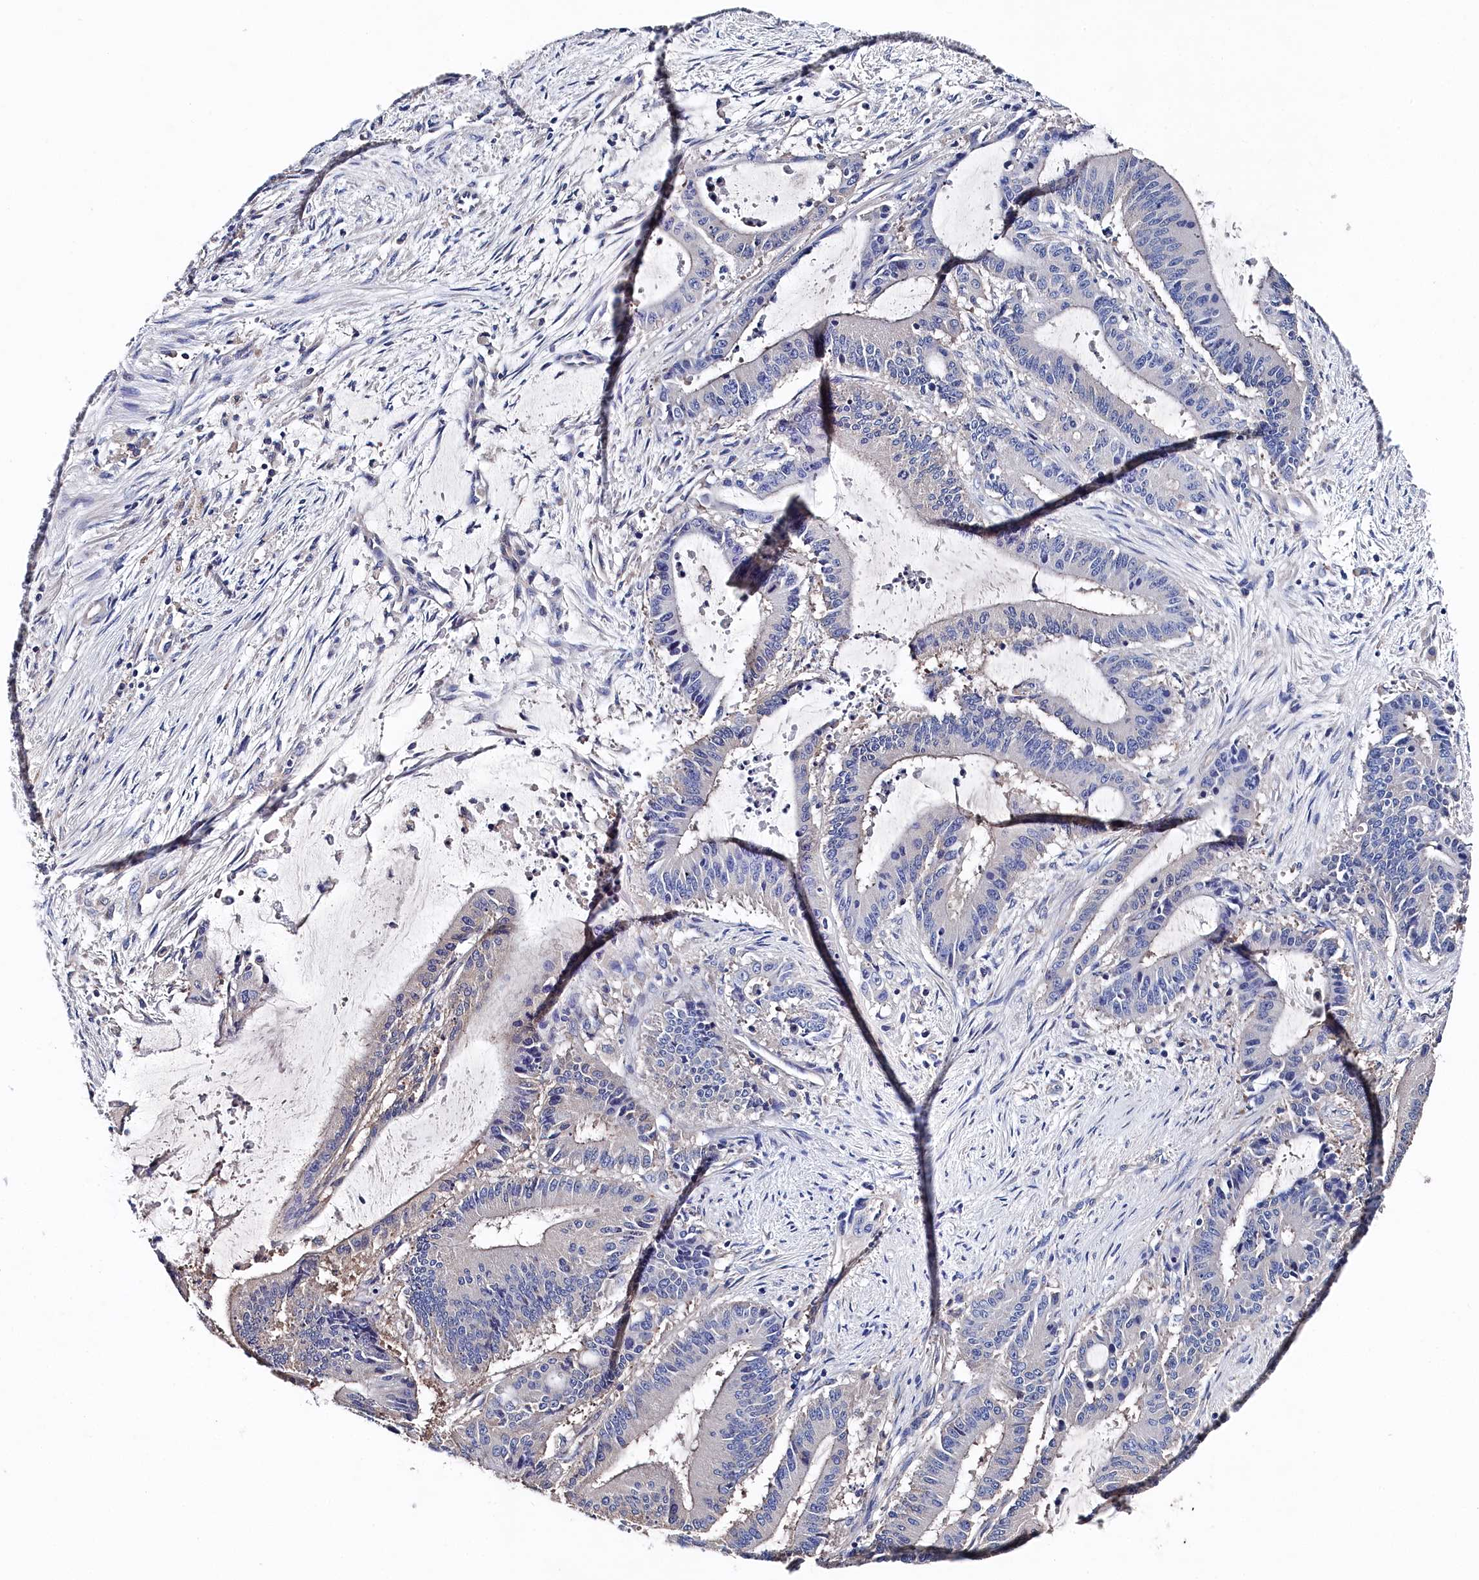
{"staining": {"intensity": "negative", "quantity": "none", "location": "none"}, "tissue": "liver cancer", "cell_type": "Tumor cells", "image_type": "cancer", "snomed": [{"axis": "morphology", "description": "Normal tissue, NOS"}, {"axis": "morphology", "description": "Cholangiocarcinoma"}, {"axis": "topography", "description": "Liver"}, {"axis": "topography", "description": "Peripheral nerve tissue"}], "caption": "An immunohistochemistry micrograph of cholangiocarcinoma (liver) is shown. There is no staining in tumor cells of cholangiocarcinoma (liver).", "gene": "BHMT", "patient": {"sex": "female", "age": 73}}